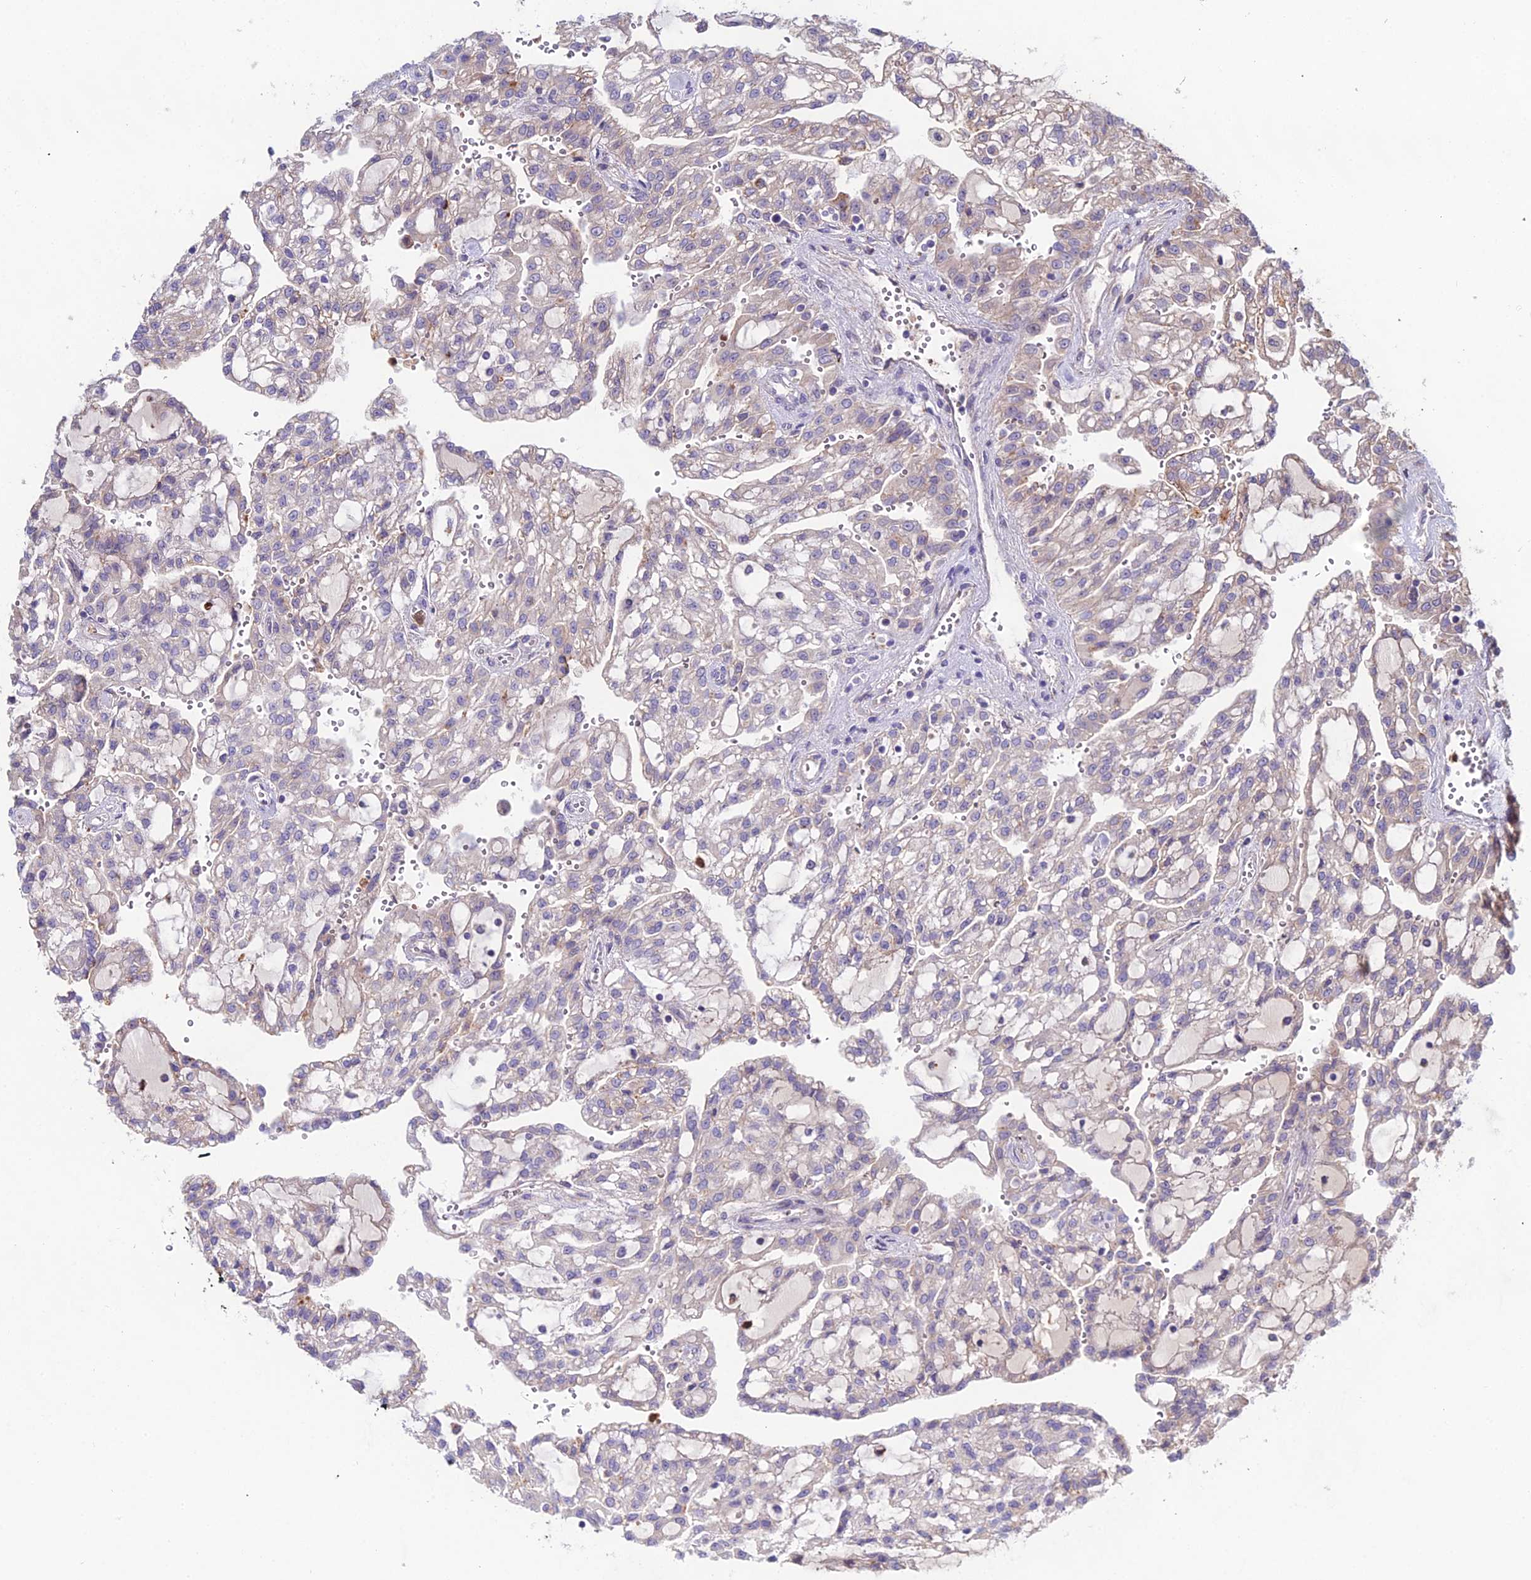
{"staining": {"intensity": "negative", "quantity": "none", "location": "none"}, "tissue": "renal cancer", "cell_type": "Tumor cells", "image_type": "cancer", "snomed": [{"axis": "morphology", "description": "Adenocarcinoma, NOS"}, {"axis": "topography", "description": "Kidney"}], "caption": "The immunohistochemistry image has no significant expression in tumor cells of renal cancer (adenocarcinoma) tissue. The staining is performed using DAB brown chromogen with nuclei counter-stained in using hematoxylin.", "gene": "EID2", "patient": {"sex": "male", "age": 63}}